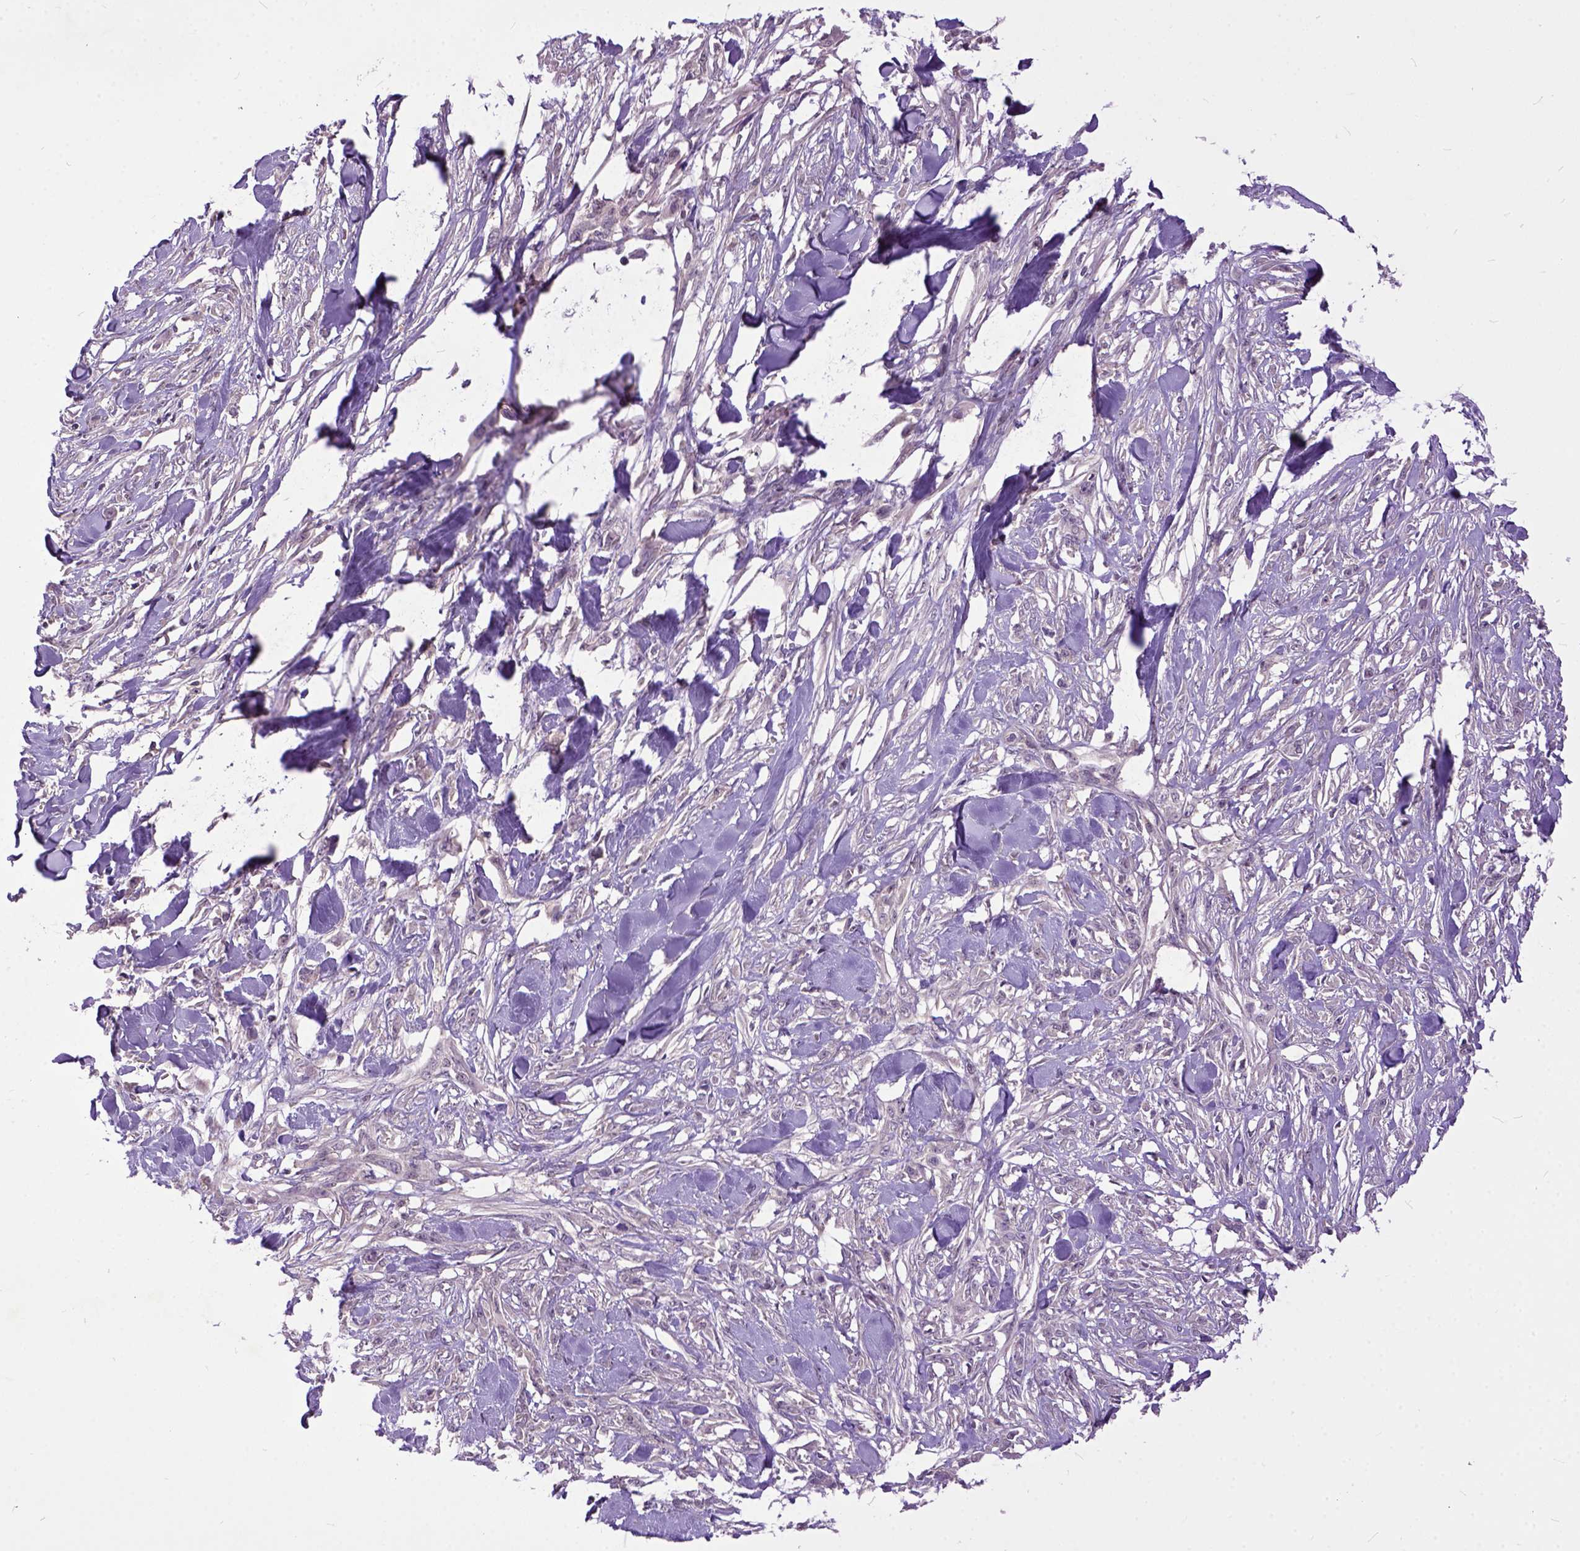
{"staining": {"intensity": "negative", "quantity": "none", "location": "none"}, "tissue": "skin cancer", "cell_type": "Tumor cells", "image_type": "cancer", "snomed": [{"axis": "morphology", "description": "Squamous cell carcinoma, NOS"}, {"axis": "topography", "description": "Skin"}], "caption": "A micrograph of human skin cancer (squamous cell carcinoma) is negative for staining in tumor cells.", "gene": "CPNE1", "patient": {"sex": "female", "age": 59}}